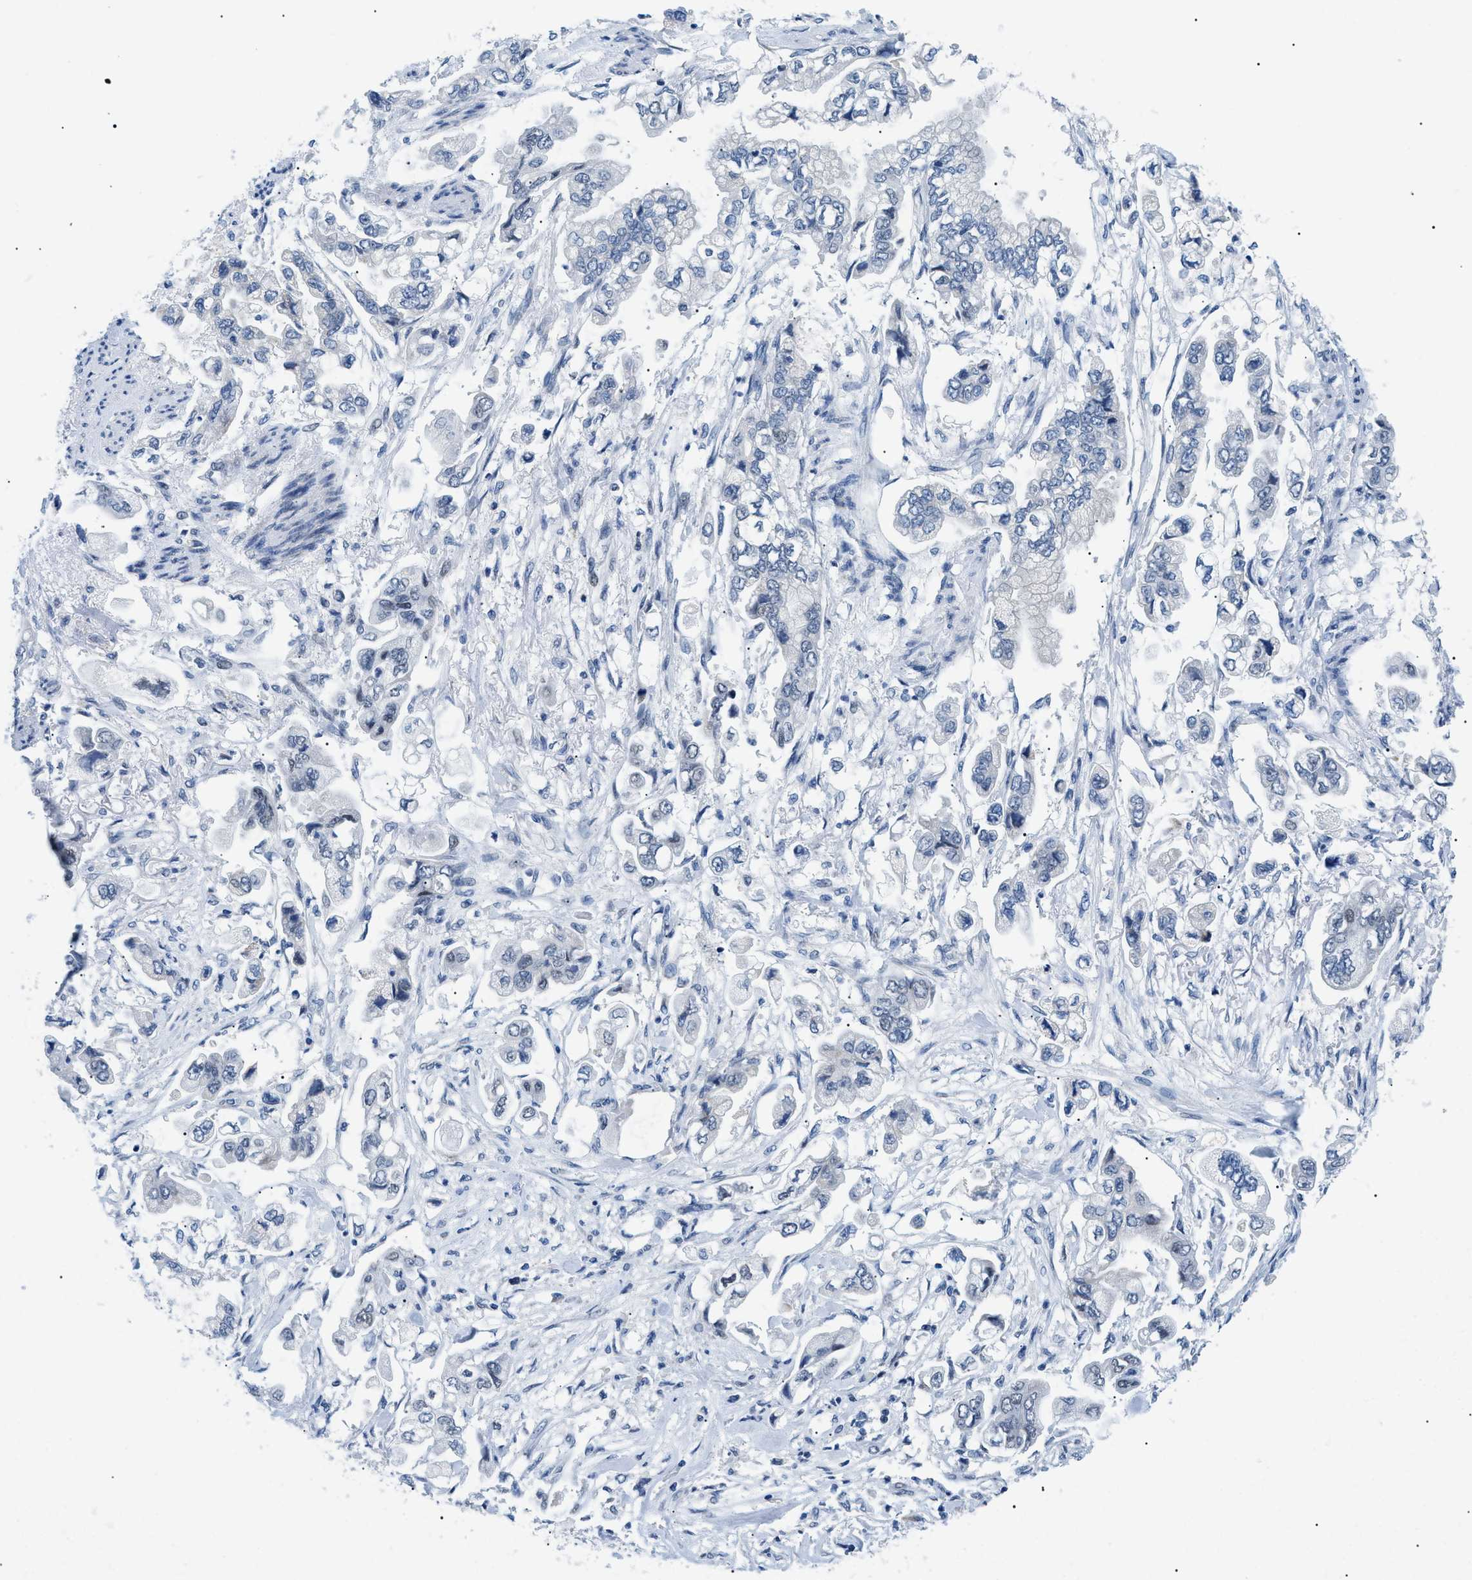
{"staining": {"intensity": "weak", "quantity": "<25%", "location": "nuclear"}, "tissue": "stomach cancer", "cell_type": "Tumor cells", "image_type": "cancer", "snomed": [{"axis": "morphology", "description": "Adenocarcinoma, NOS"}, {"axis": "topography", "description": "Stomach"}], "caption": "Stomach cancer (adenocarcinoma) was stained to show a protein in brown. There is no significant positivity in tumor cells.", "gene": "SMARCC1", "patient": {"sex": "male", "age": 62}}